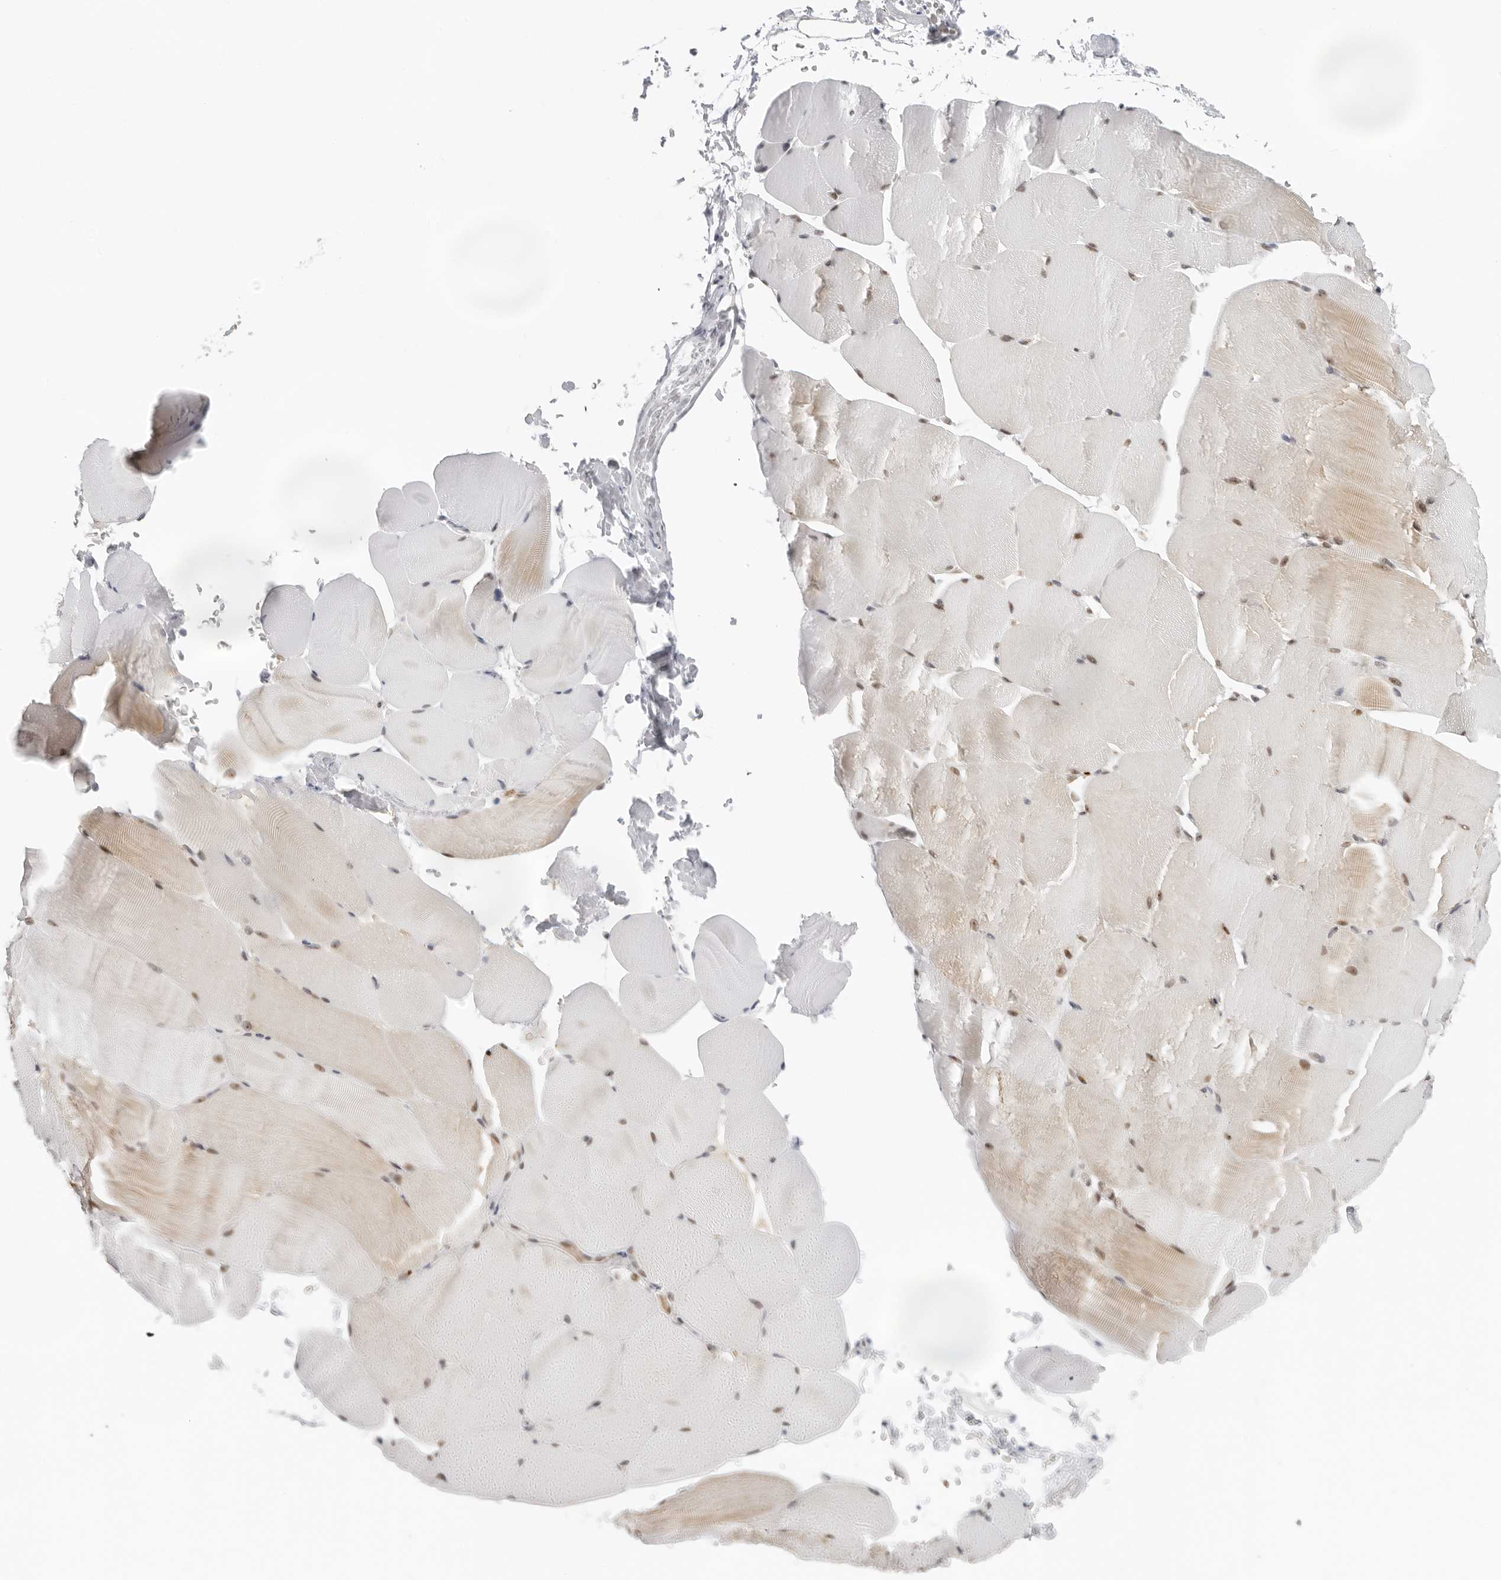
{"staining": {"intensity": "moderate", "quantity": "<25%", "location": "nuclear"}, "tissue": "skeletal muscle", "cell_type": "Myocytes", "image_type": "normal", "snomed": [{"axis": "morphology", "description": "Normal tissue, NOS"}, {"axis": "topography", "description": "Skeletal muscle"}, {"axis": "topography", "description": "Parathyroid gland"}], "caption": "Skeletal muscle was stained to show a protein in brown. There is low levels of moderate nuclear staining in about <25% of myocytes. Immunohistochemistry (ihc) stains the protein of interest in brown and the nuclei are stained blue.", "gene": "TOX4", "patient": {"sex": "female", "age": 37}}